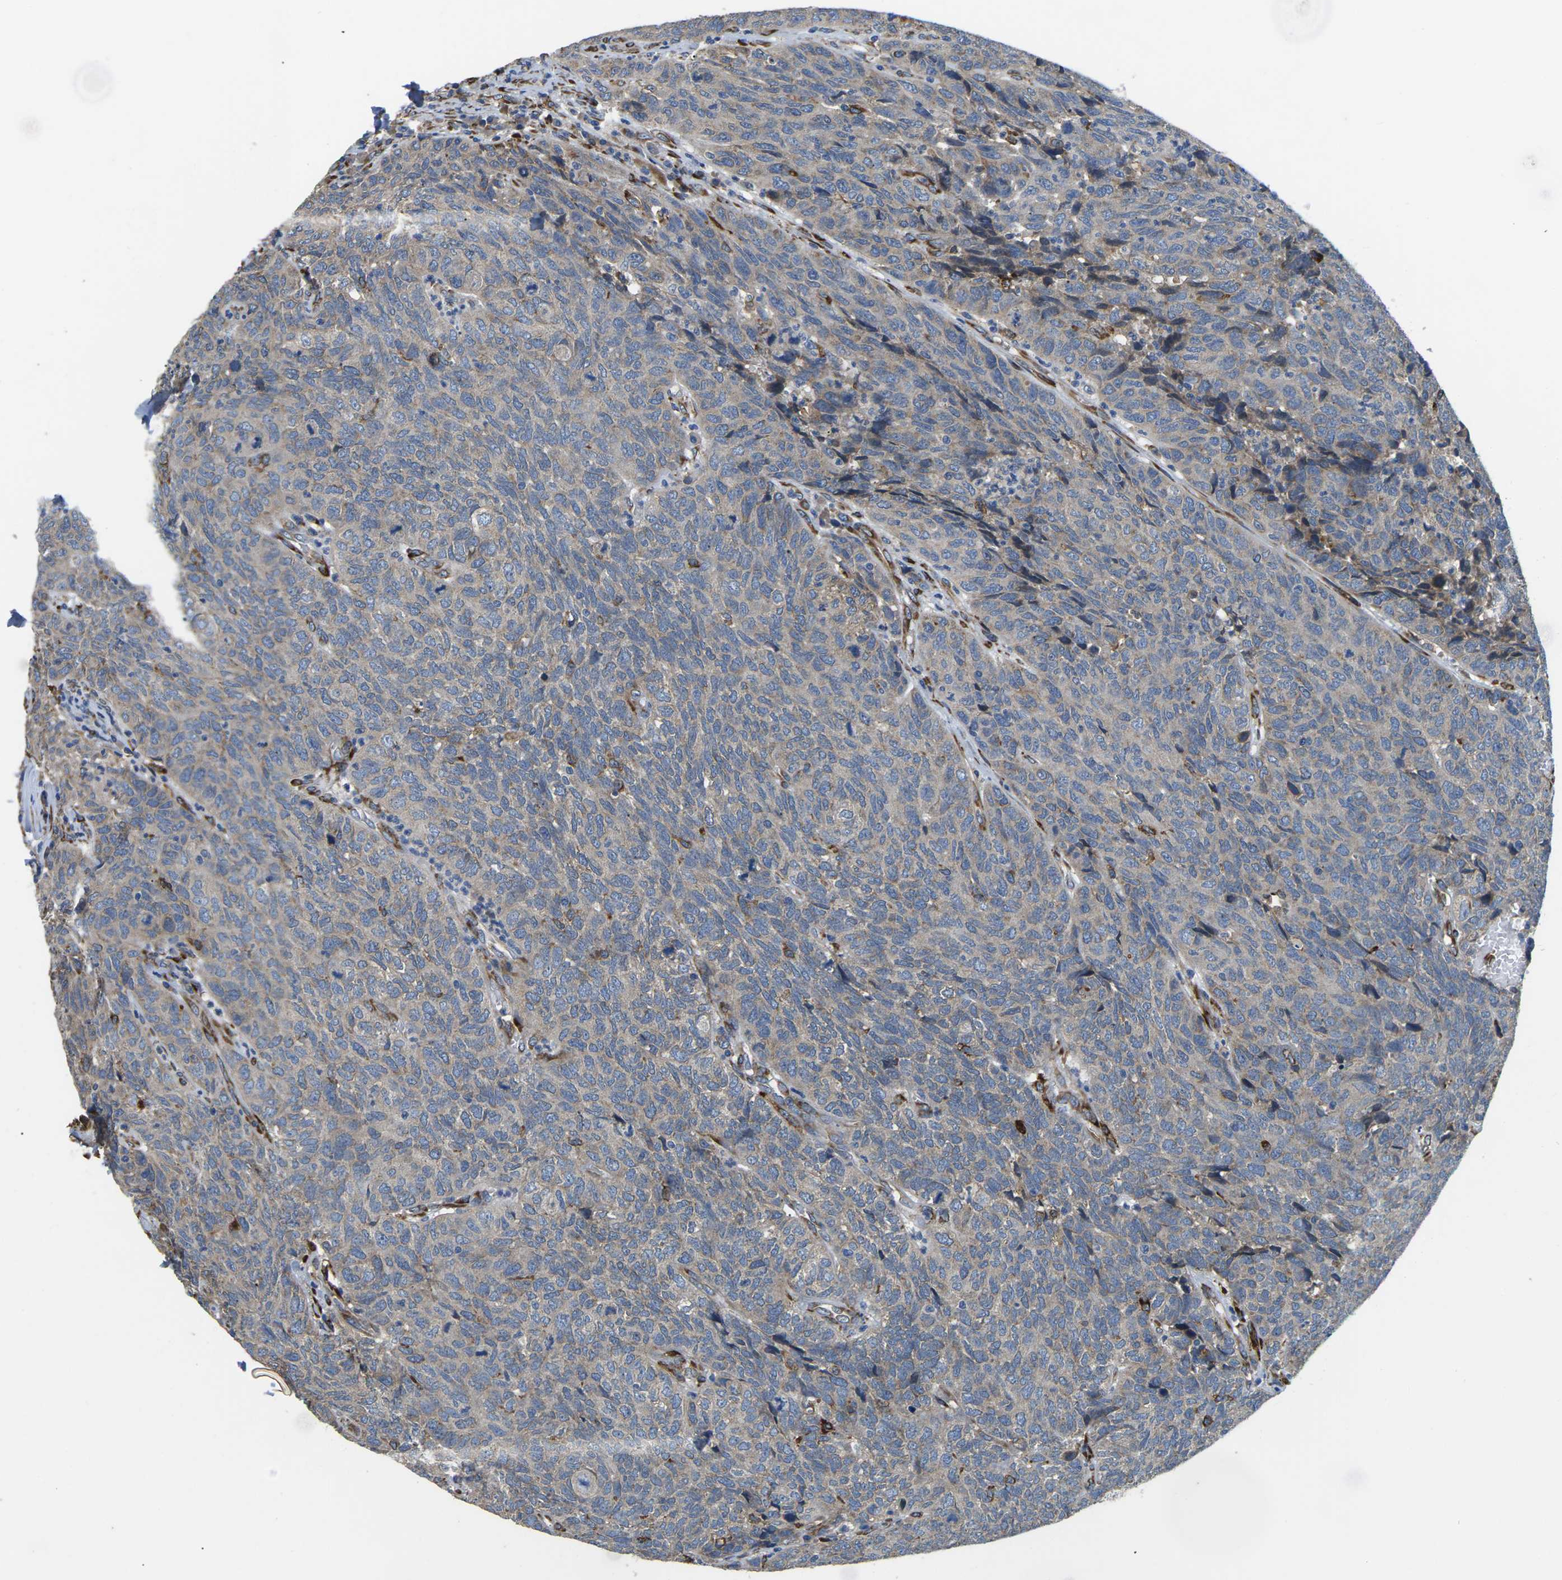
{"staining": {"intensity": "weak", "quantity": "<25%", "location": "cytoplasmic/membranous"}, "tissue": "head and neck cancer", "cell_type": "Tumor cells", "image_type": "cancer", "snomed": [{"axis": "morphology", "description": "Squamous cell carcinoma, NOS"}, {"axis": "topography", "description": "Head-Neck"}], "caption": "Human squamous cell carcinoma (head and neck) stained for a protein using immunohistochemistry (IHC) displays no staining in tumor cells.", "gene": "PDZD8", "patient": {"sex": "male", "age": 66}}